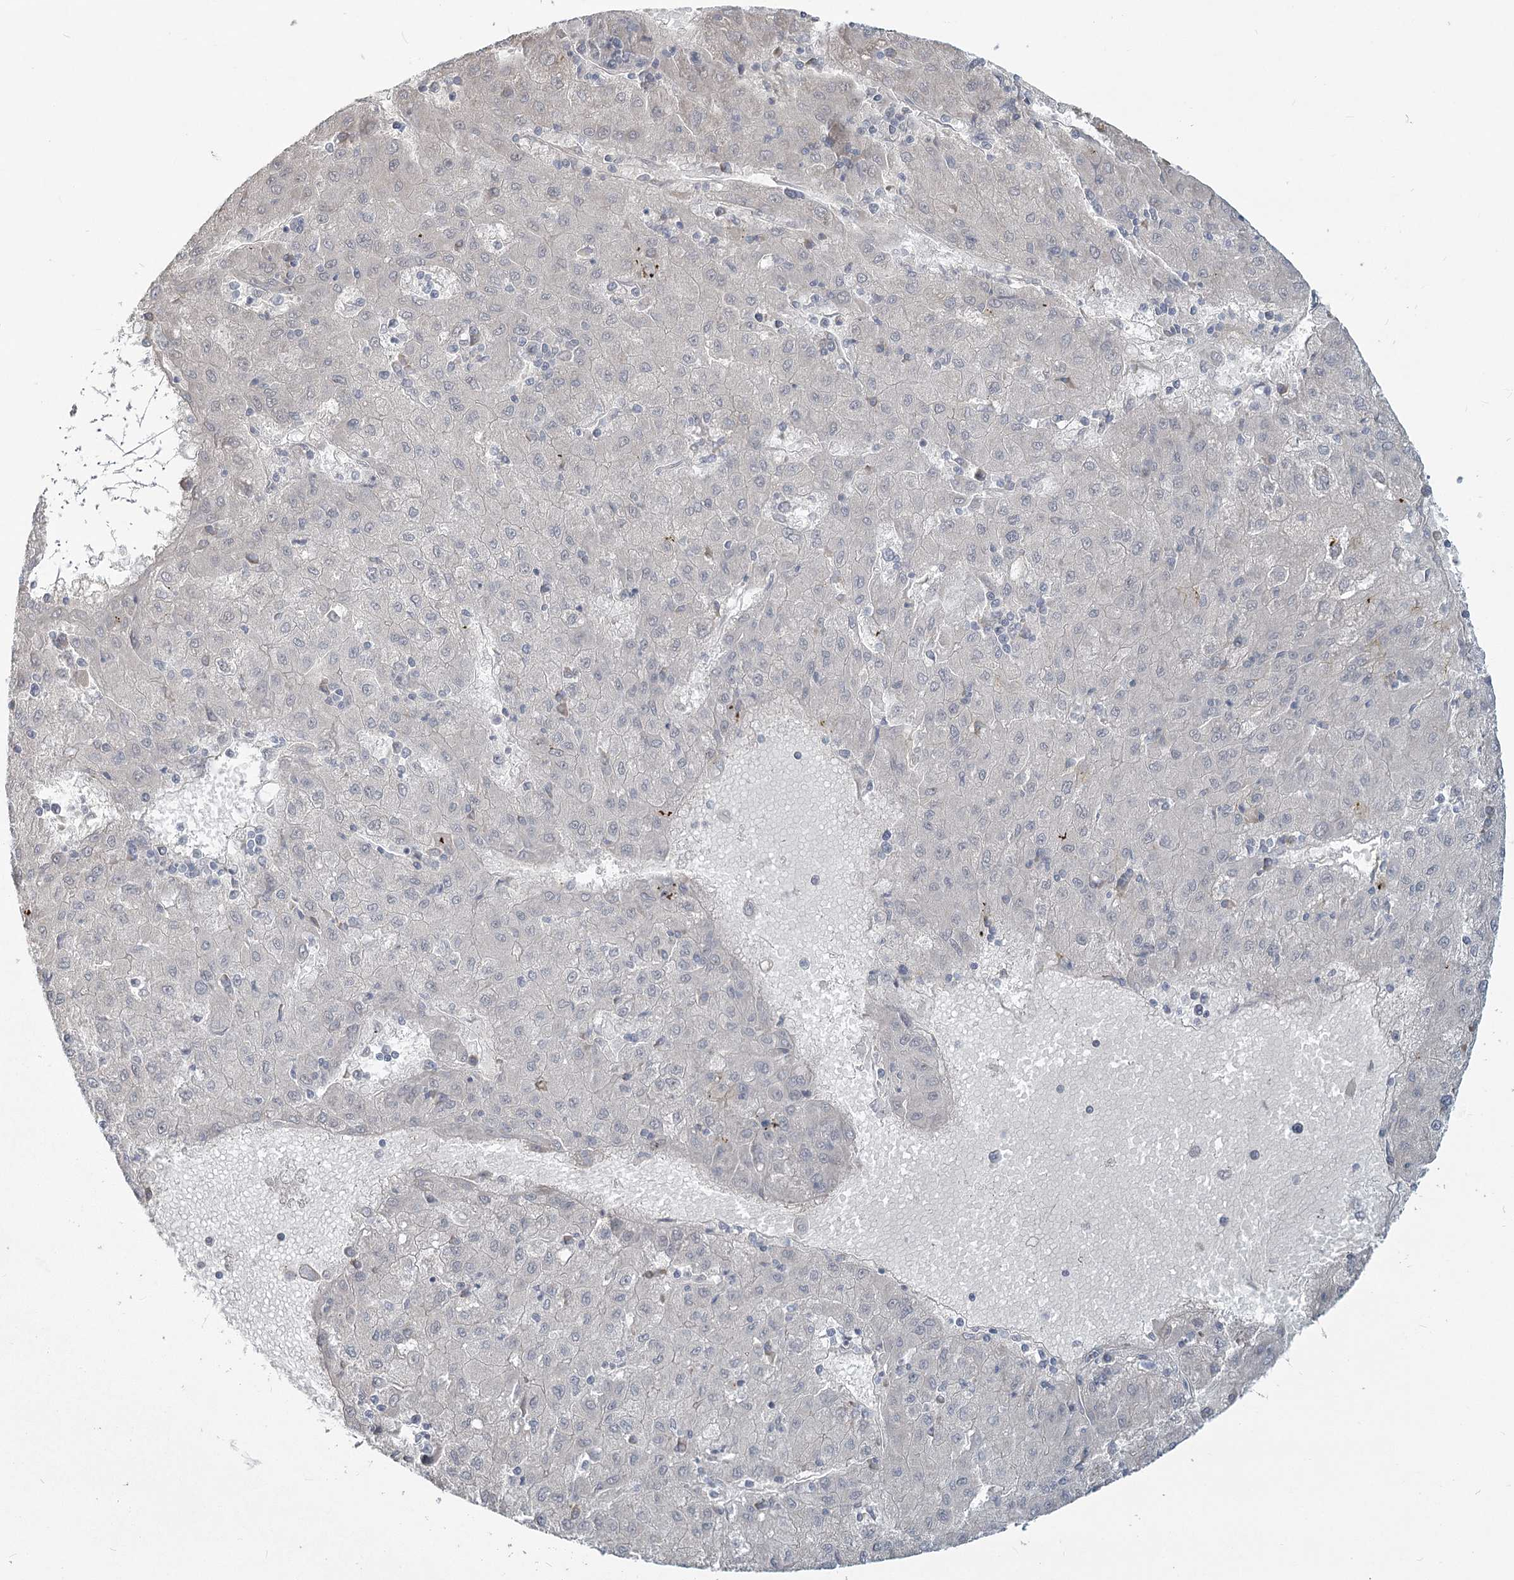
{"staining": {"intensity": "negative", "quantity": "none", "location": "none"}, "tissue": "liver cancer", "cell_type": "Tumor cells", "image_type": "cancer", "snomed": [{"axis": "morphology", "description": "Carcinoma, Hepatocellular, NOS"}, {"axis": "topography", "description": "Liver"}], "caption": "Immunohistochemistry photomicrograph of human liver hepatocellular carcinoma stained for a protein (brown), which reveals no expression in tumor cells.", "gene": "SLC9A3", "patient": {"sex": "male", "age": 72}}